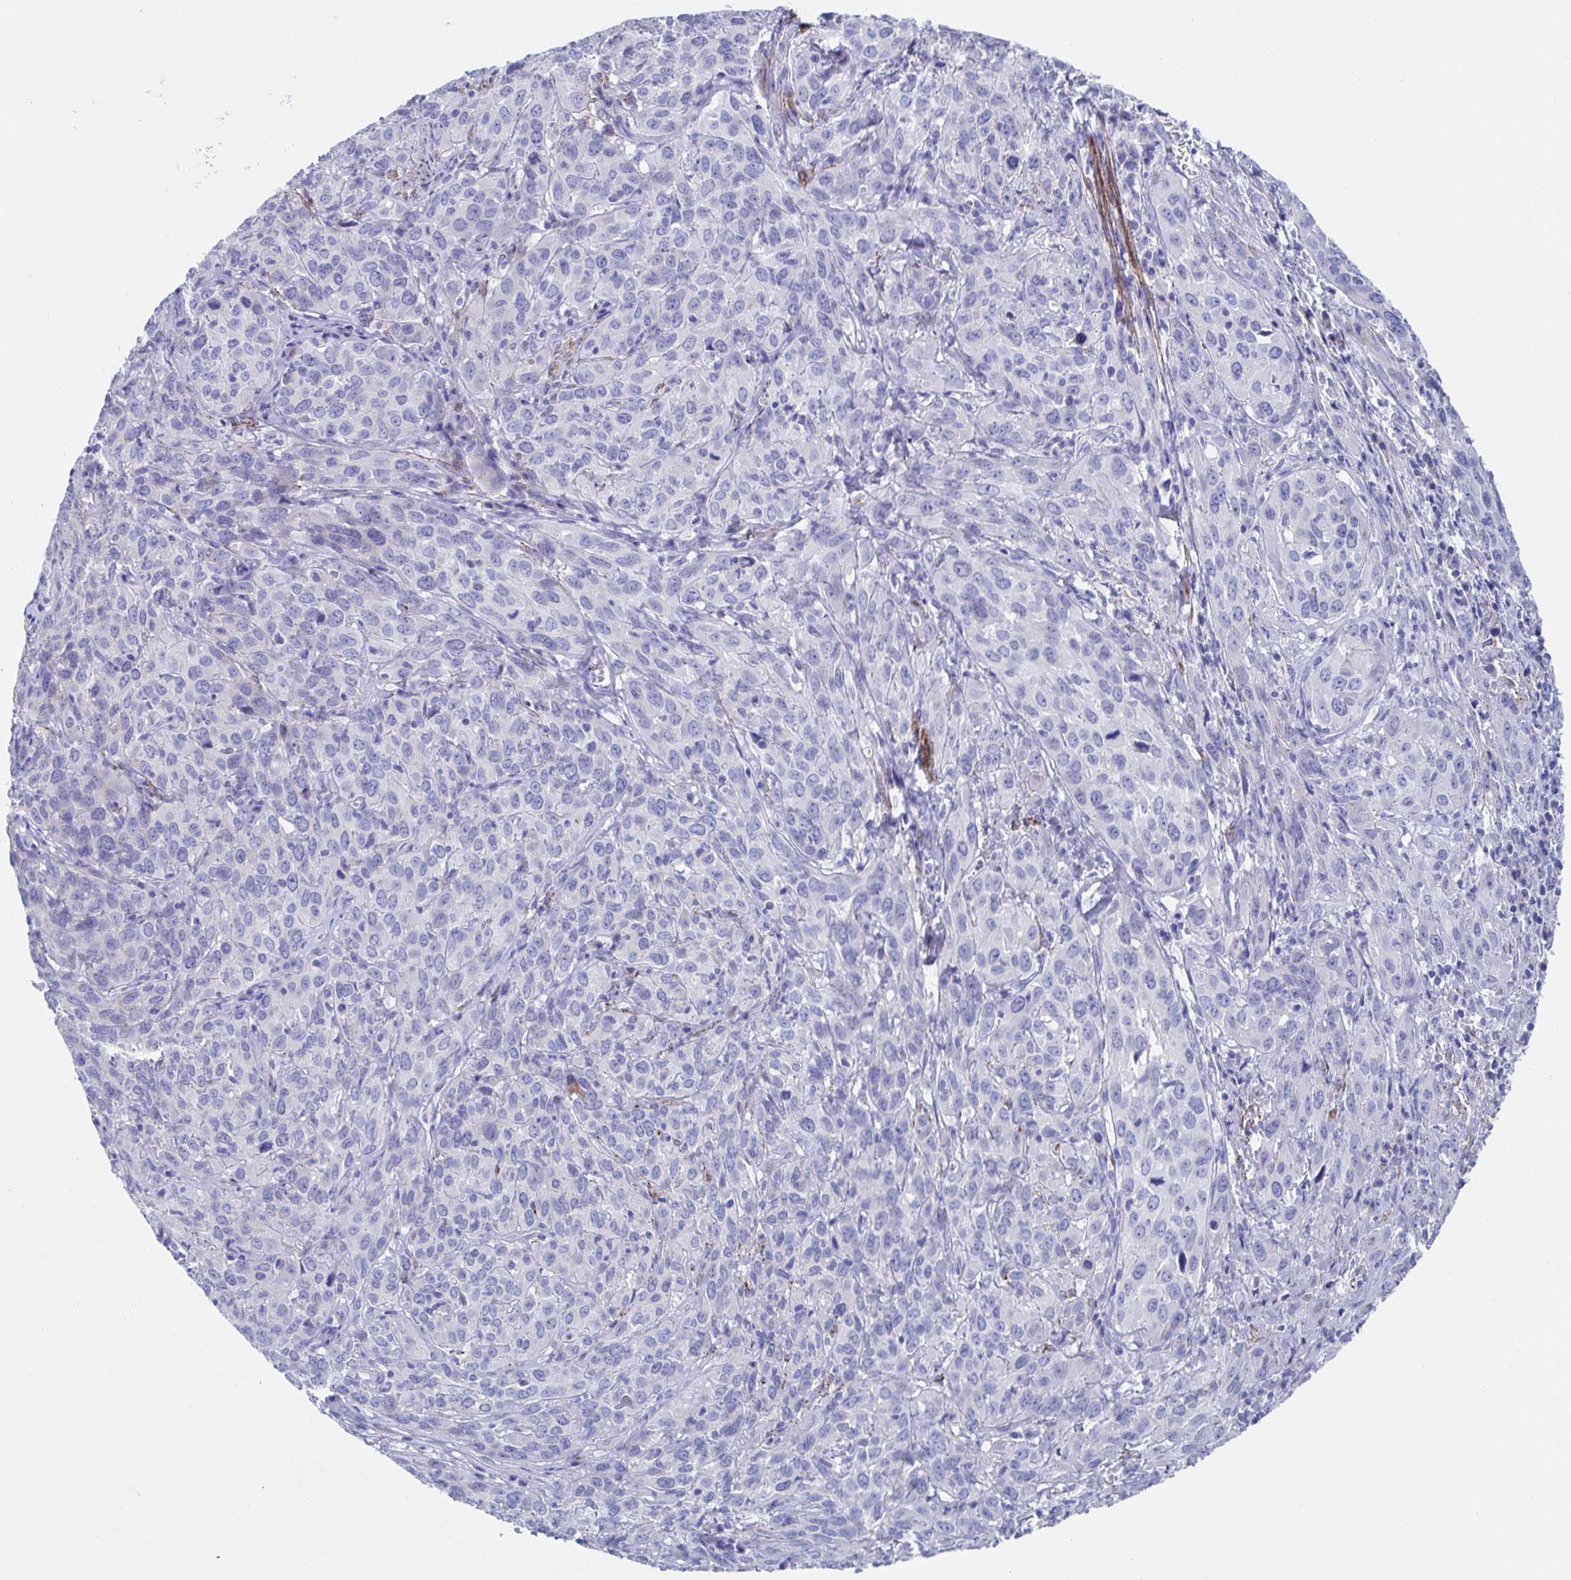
{"staining": {"intensity": "negative", "quantity": "none", "location": "none"}, "tissue": "cervical cancer", "cell_type": "Tumor cells", "image_type": "cancer", "snomed": [{"axis": "morphology", "description": "Squamous cell carcinoma, NOS"}, {"axis": "topography", "description": "Cervix"}], "caption": "The histopathology image shows no significant positivity in tumor cells of squamous cell carcinoma (cervical).", "gene": "CDH2", "patient": {"sex": "female", "age": 51}}